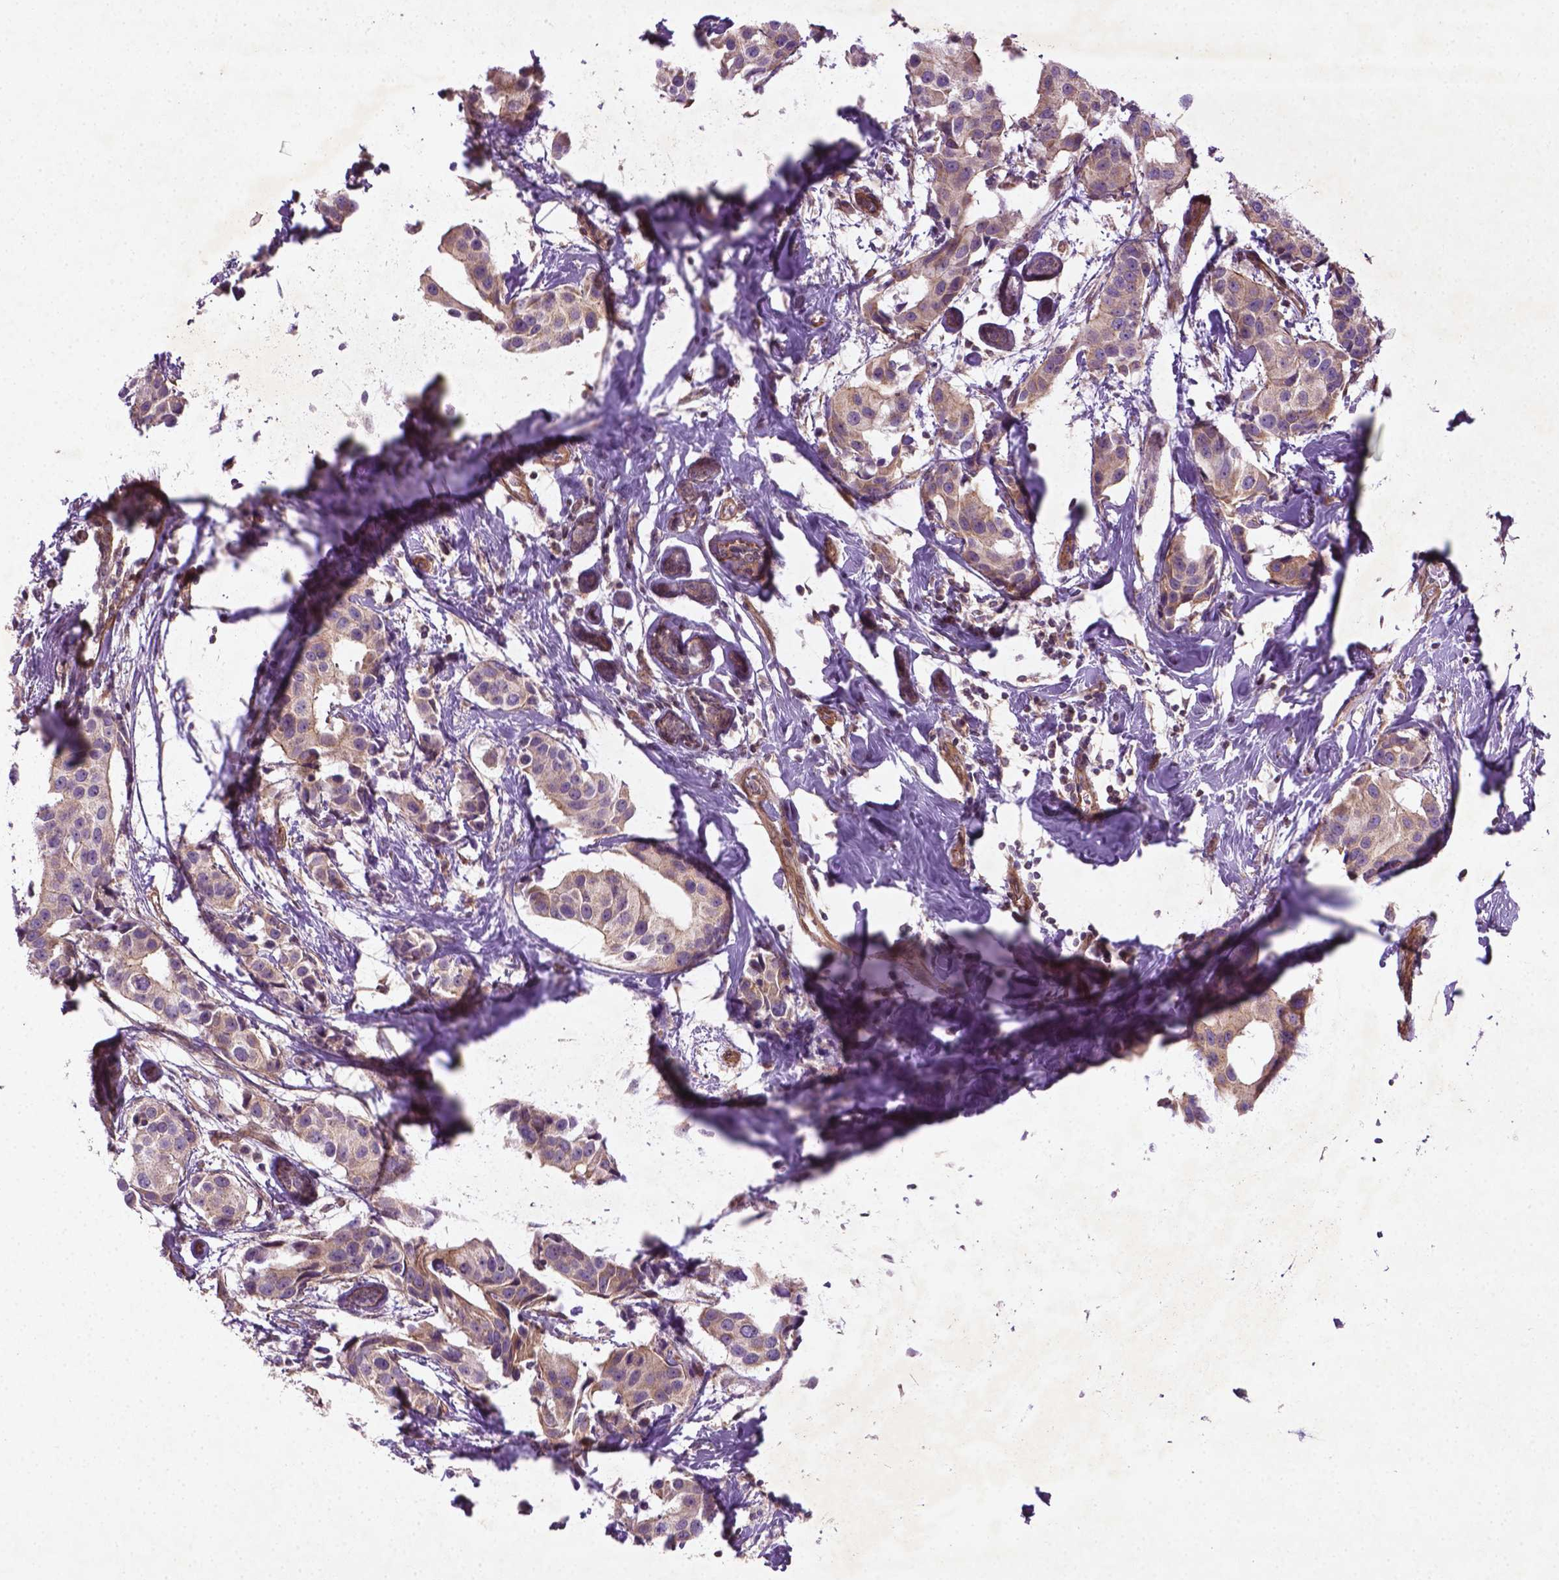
{"staining": {"intensity": "weak", "quantity": ">75%", "location": "cytoplasmic/membranous"}, "tissue": "breast cancer", "cell_type": "Tumor cells", "image_type": "cancer", "snomed": [{"axis": "morphology", "description": "Normal tissue, NOS"}, {"axis": "morphology", "description": "Duct carcinoma"}, {"axis": "topography", "description": "Breast"}], "caption": "DAB immunohistochemical staining of human breast intraductal carcinoma exhibits weak cytoplasmic/membranous protein staining in approximately >75% of tumor cells.", "gene": "TCHP", "patient": {"sex": "female", "age": 39}}